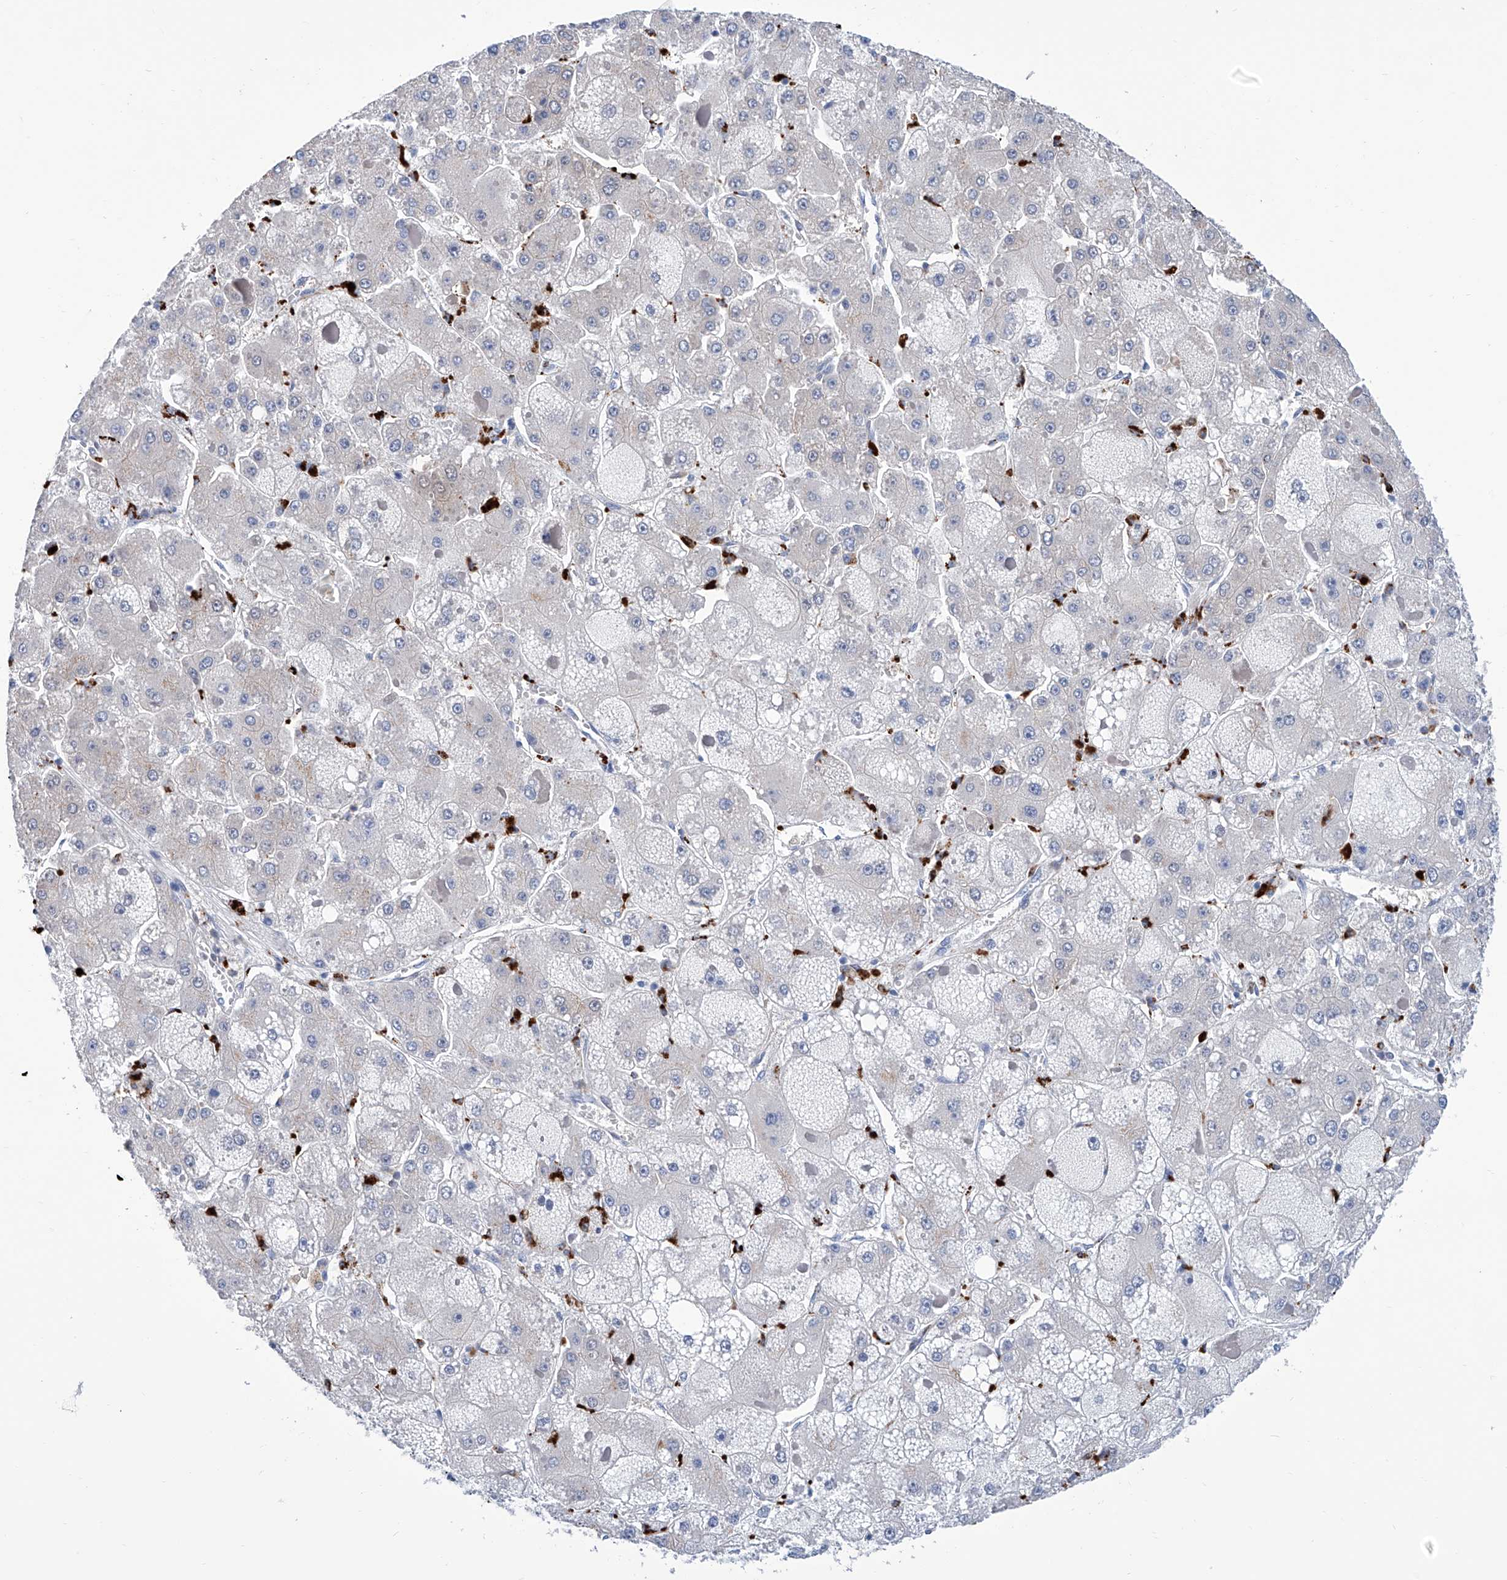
{"staining": {"intensity": "negative", "quantity": "none", "location": "none"}, "tissue": "liver cancer", "cell_type": "Tumor cells", "image_type": "cancer", "snomed": [{"axis": "morphology", "description": "Carcinoma, Hepatocellular, NOS"}, {"axis": "topography", "description": "Liver"}], "caption": "Human liver cancer (hepatocellular carcinoma) stained for a protein using immunohistochemistry displays no expression in tumor cells.", "gene": "IMPA2", "patient": {"sex": "female", "age": 73}}